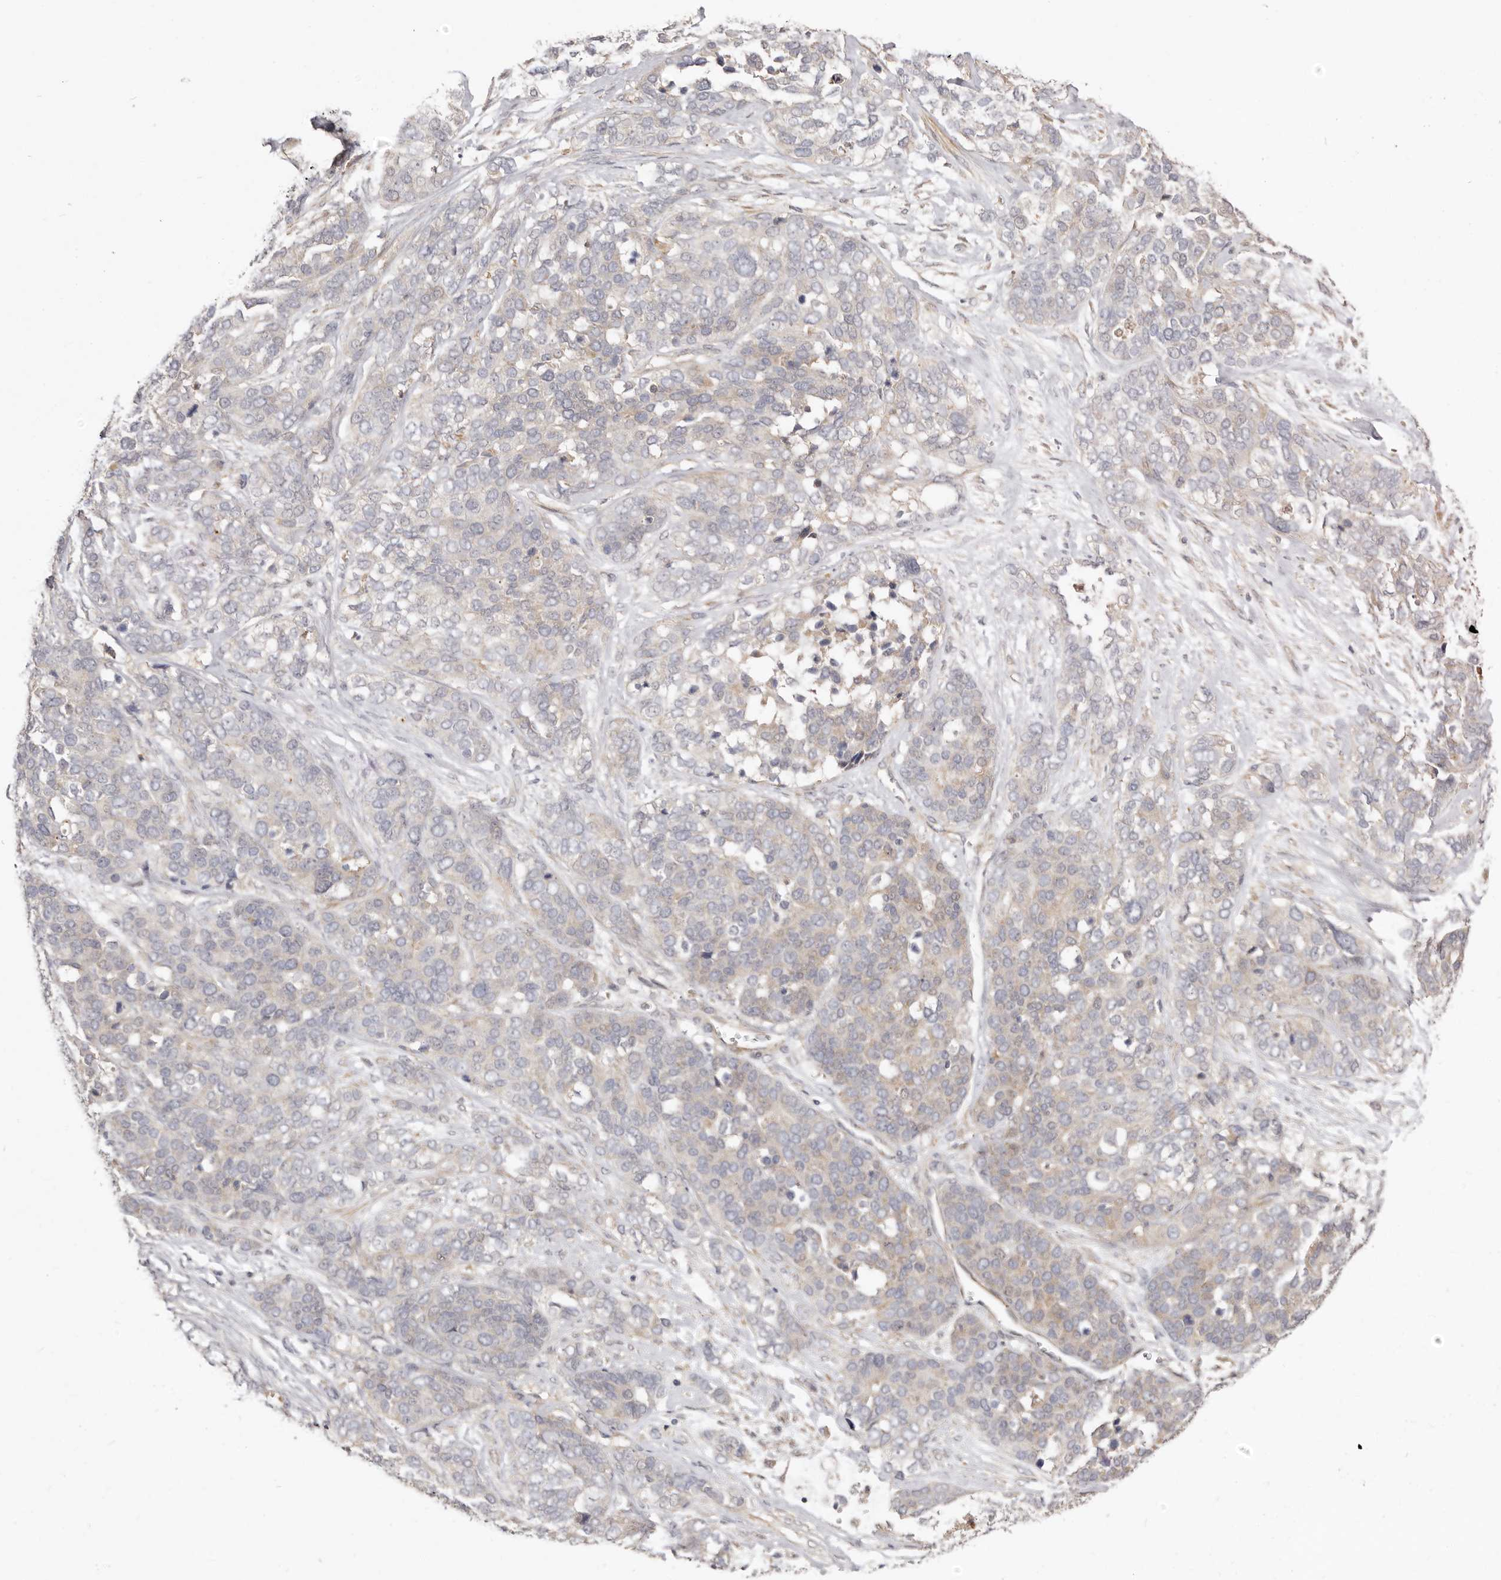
{"staining": {"intensity": "weak", "quantity": "<25%", "location": "cytoplasmic/membranous"}, "tissue": "ovarian cancer", "cell_type": "Tumor cells", "image_type": "cancer", "snomed": [{"axis": "morphology", "description": "Cystadenocarcinoma, serous, NOS"}, {"axis": "topography", "description": "Ovary"}], "caption": "Immunohistochemistry photomicrograph of ovarian serous cystadenocarcinoma stained for a protein (brown), which demonstrates no expression in tumor cells.", "gene": "ADAMTS9", "patient": {"sex": "female", "age": 44}}